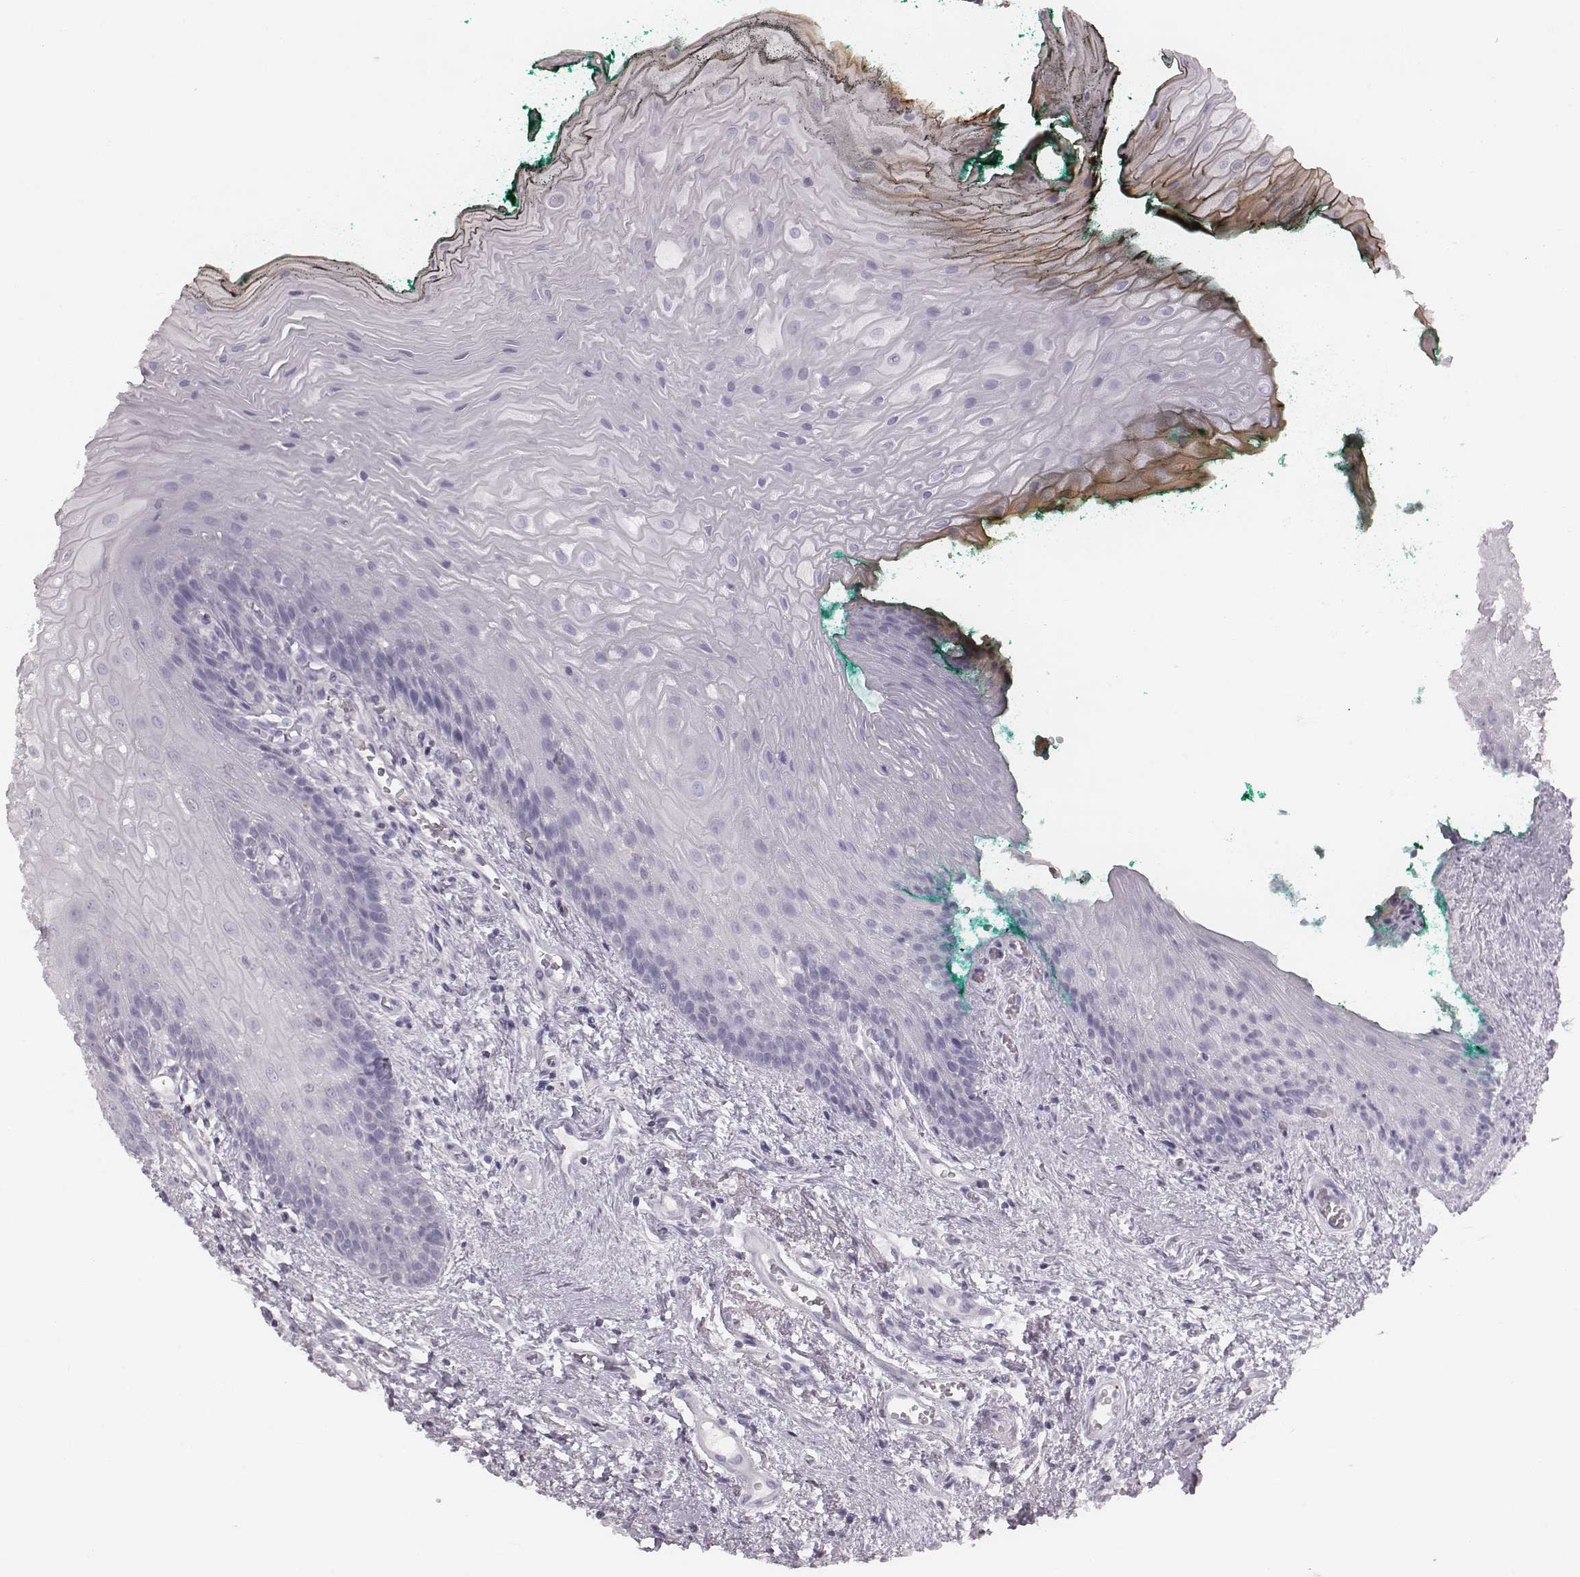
{"staining": {"intensity": "negative", "quantity": "none", "location": "none"}, "tissue": "oral mucosa", "cell_type": "Squamous epithelial cells", "image_type": "normal", "snomed": [{"axis": "morphology", "description": "Normal tissue, NOS"}, {"axis": "topography", "description": "Oral tissue"}], "caption": "Immunohistochemistry of normal human oral mucosa shows no positivity in squamous epithelial cells.", "gene": "ENSG00000285837", "patient": {"sex": "female", "age": 68}}